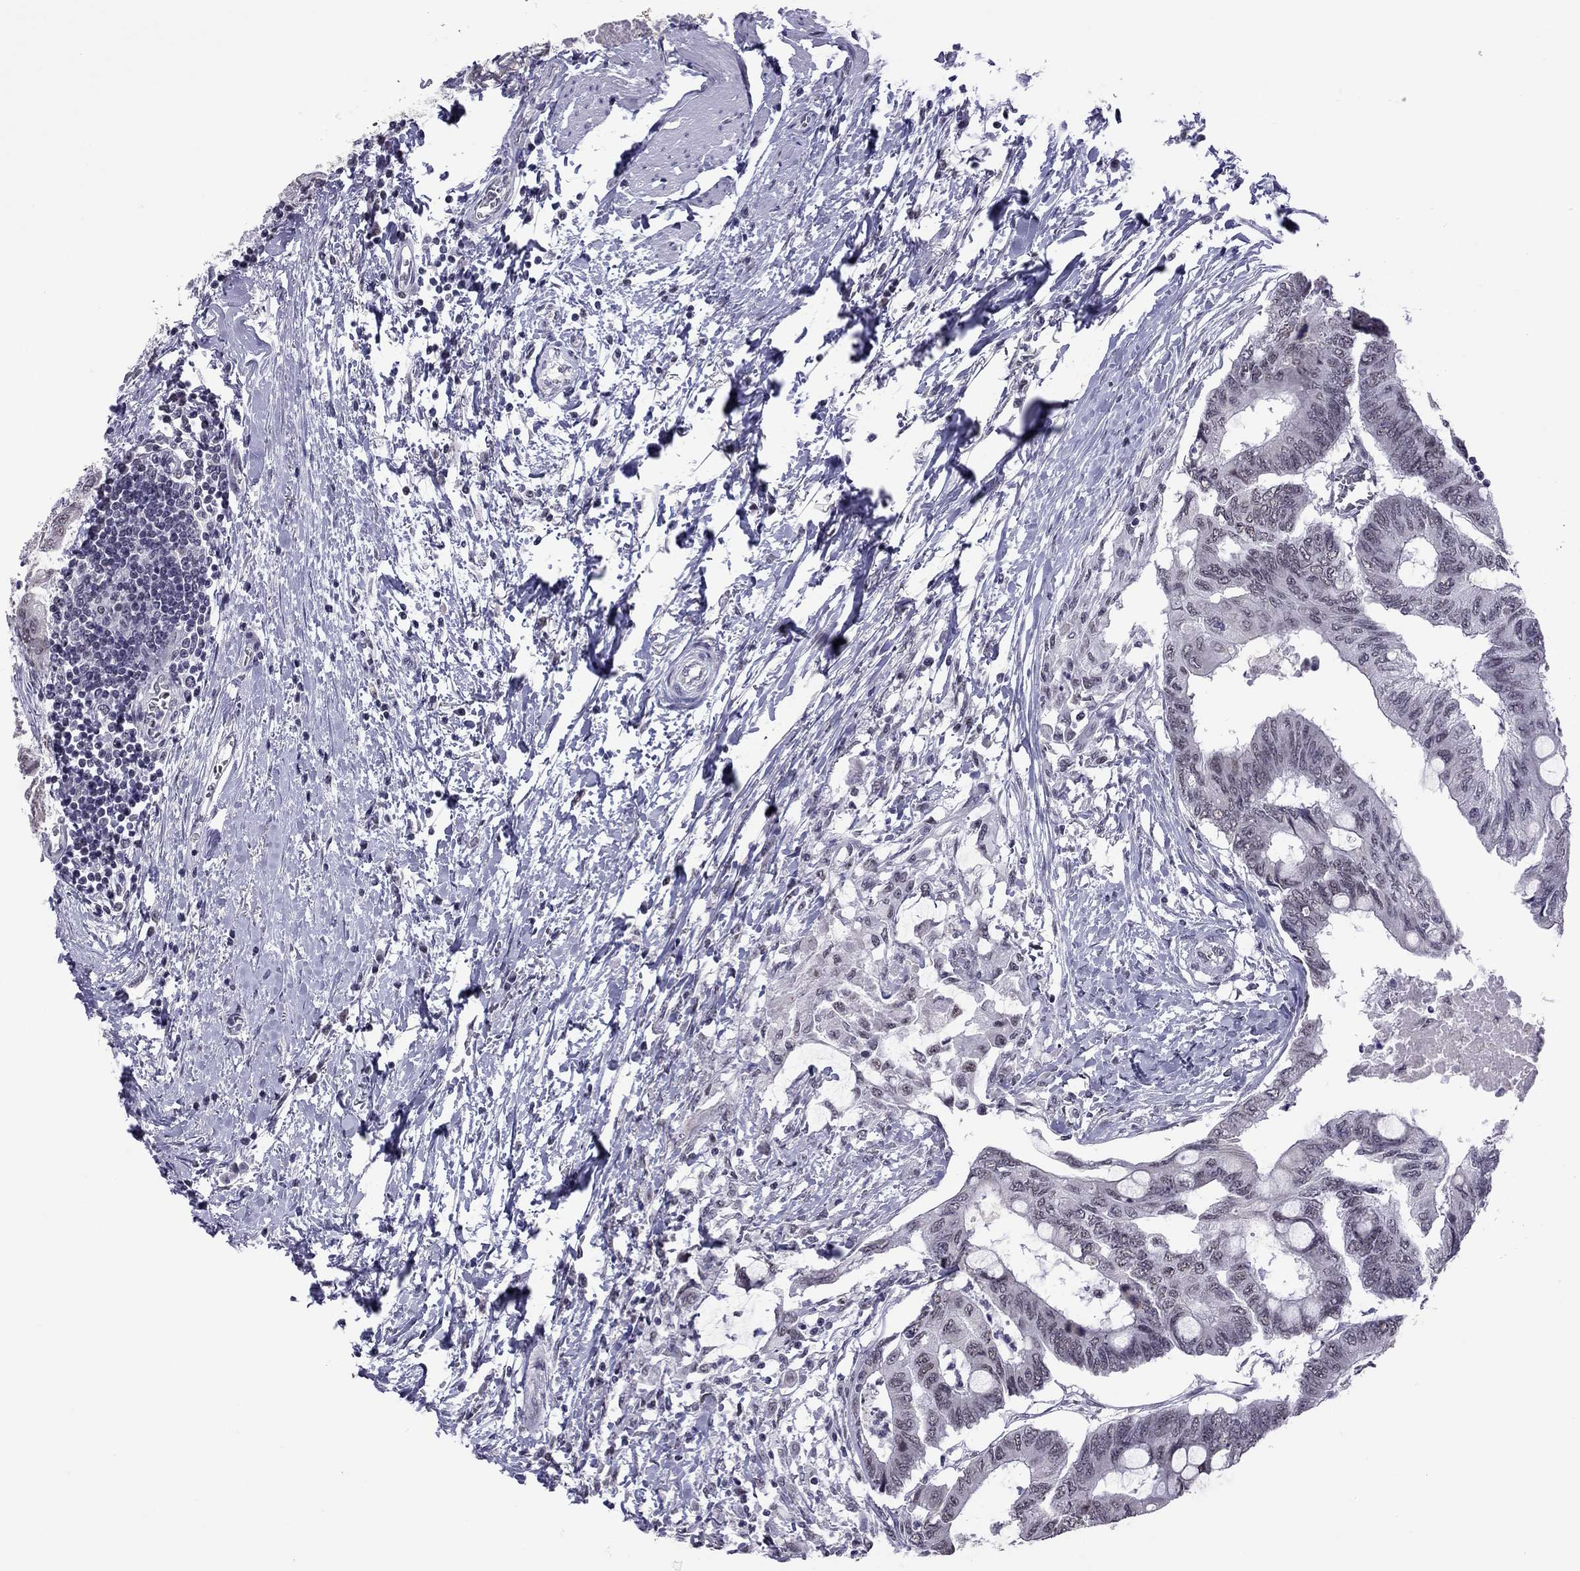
{"staining": {"intensity": "negative", "quantity": "none", "location": "none"}, "tissue": "colorectal cancer", "cell_type": "Tumor cells", "image_type": "cancer", "snomed": [{"axis": "morphology", "description": "Normal tissue, NOS"}, {"axis": "morphology", "description": "Adenocarcinoma, NOS"}, {"axis": "topography", "description": "Rectum"}, {"axis": "topography", "description": "Peripheral nerve tissue"}], "caption": "The photomicrograph shows no staining of tumor cells in colorectal adenocarcinoma. (Brightfield microscopy of DAB (3,3'-diaminobenzidine) immunohistochemistry (IHC) at high magnification).", "gene": "PPP1R3A", "patient": {"sex": "male", "age": 92}}